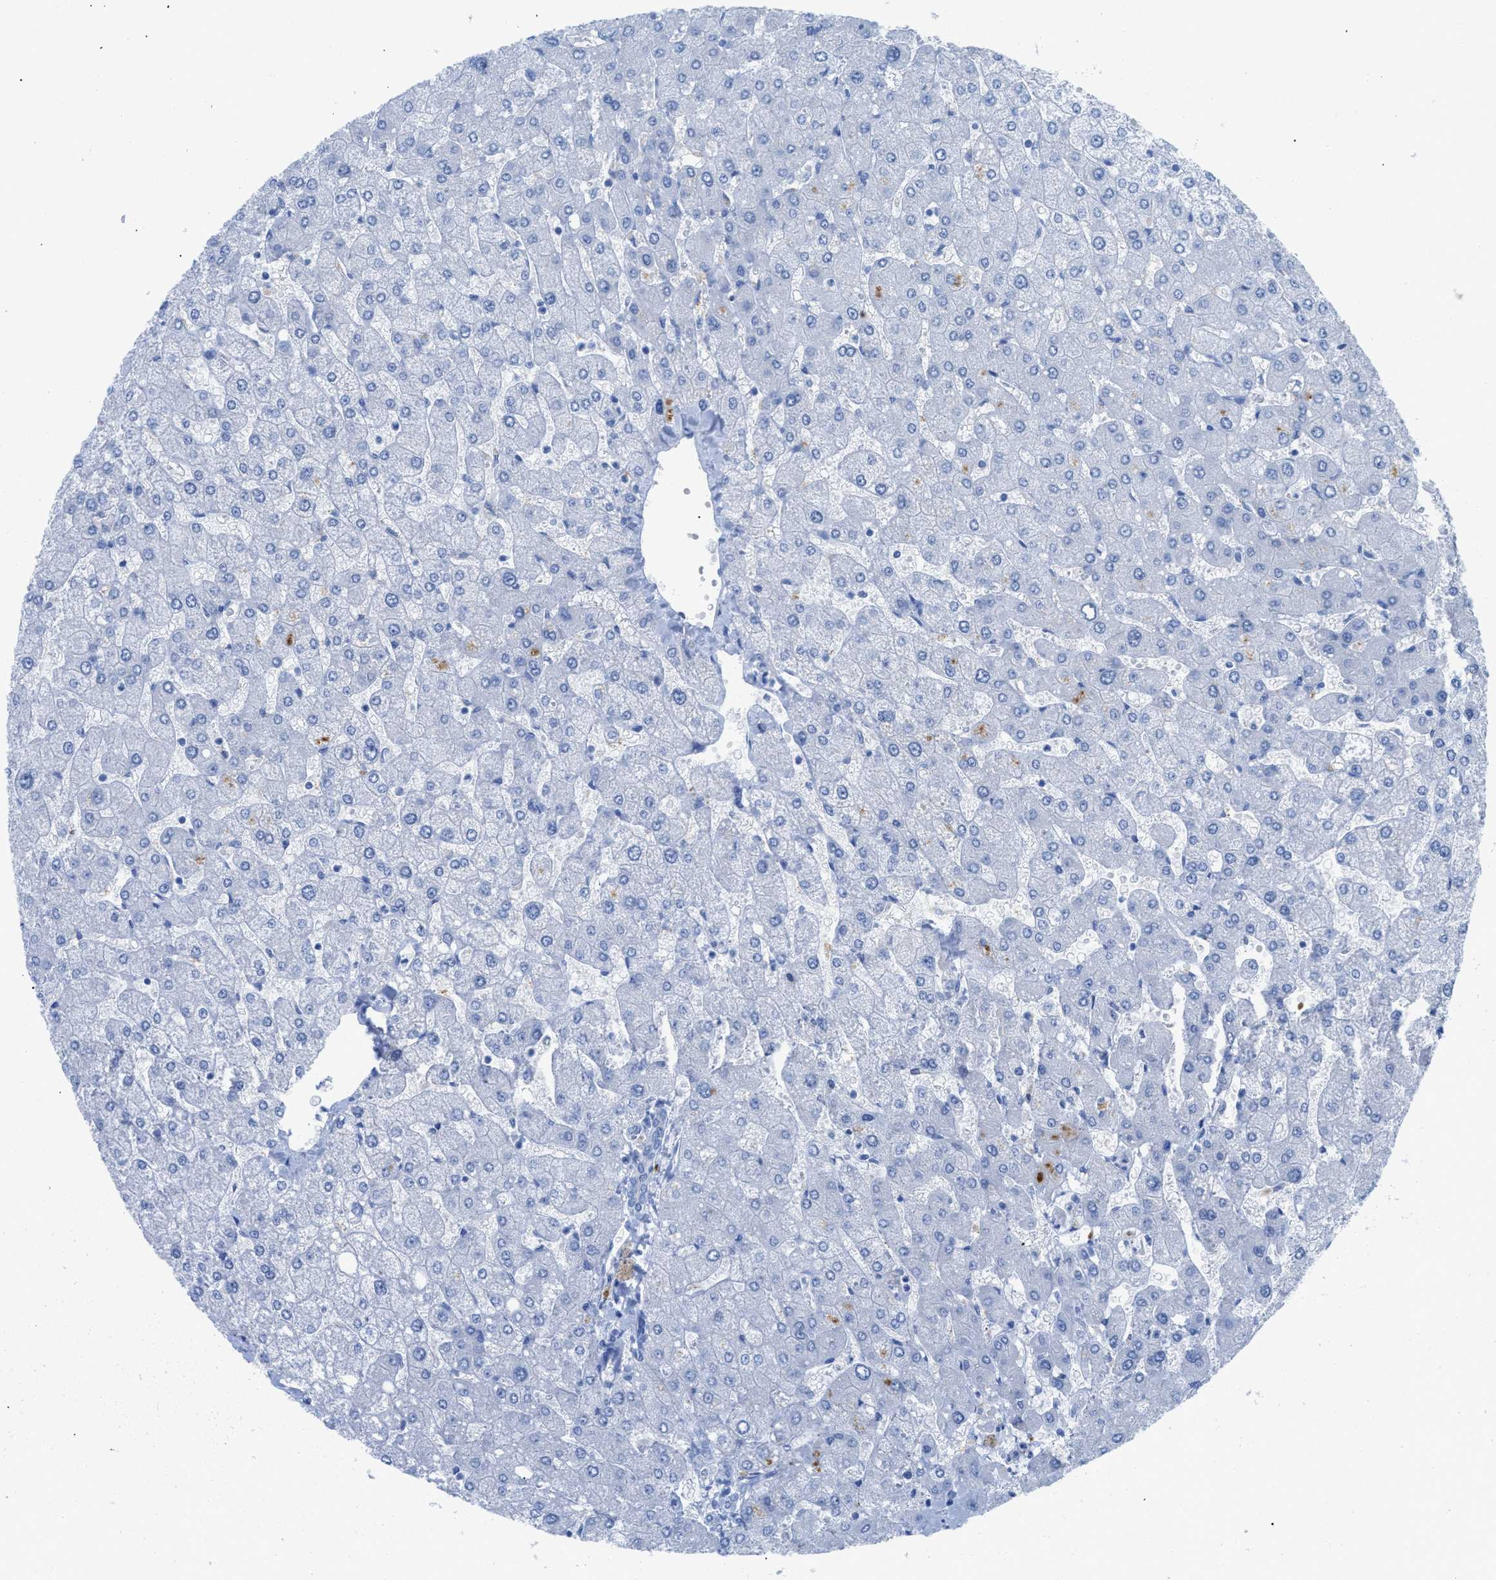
{"staining": {"intensity": "negative", "quantity": "none", "location": "none"}, "tissue": "liver", "cell_type": "Cholangiocytes", "image_type": "normal", "snomed": [{"axis": "morphology", "description": "Normal tissue, NOS"}, {"axis": "topography", "description": "Liver"}], "caption": "High power microscopy photomicrograph of an IHC histopathology image of benign liver, revealing no significant staining in cholangiocytes. Nuclei are stained in blue.", "gene": "TCL1A", "patient": {"sex": "male", "age": 55}}